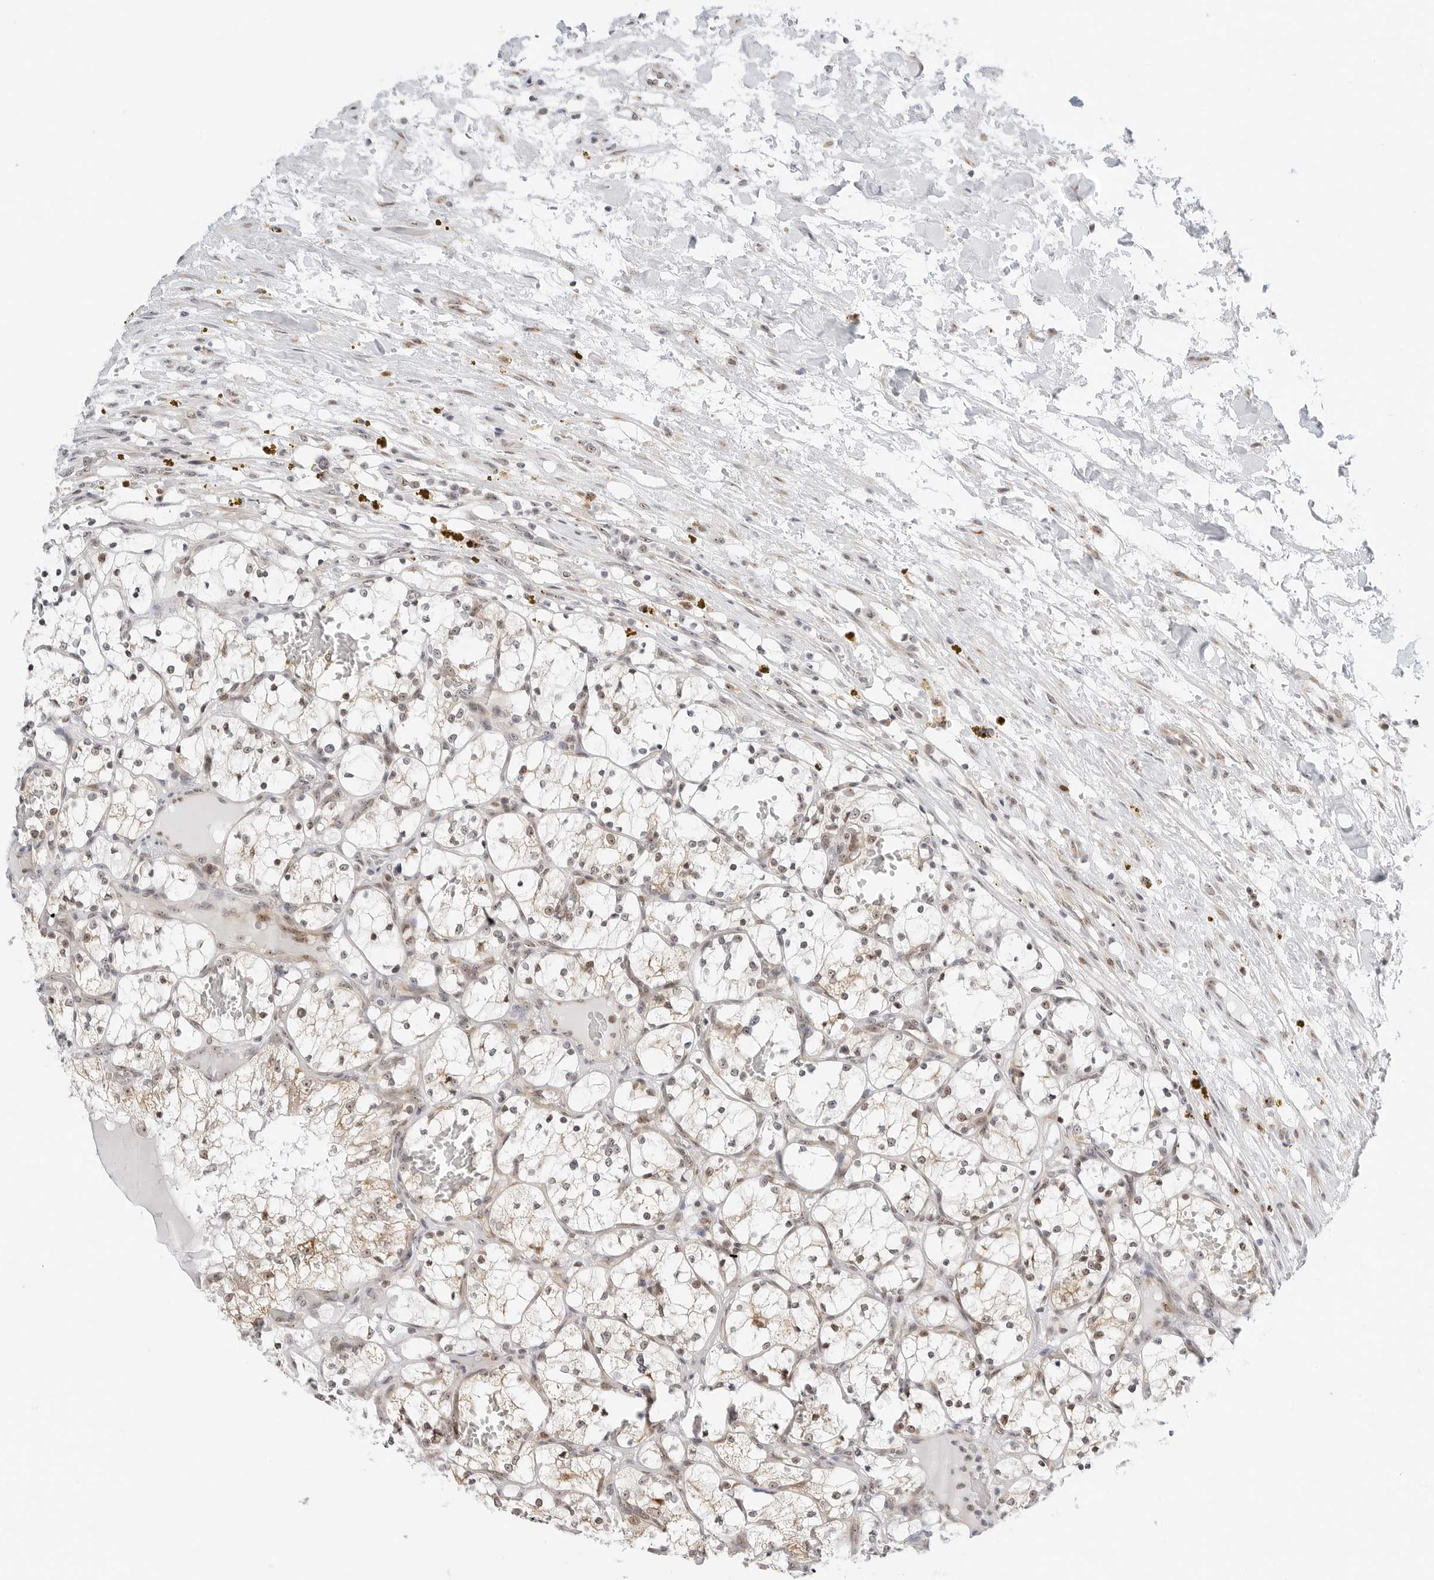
{"staining": {"intensity": "weak", "quantity": "25%-75%", "location": "cytoplasmic/membranous,nuclear"}, "tissue": "renal cancer", "cell_type": "Tumor cells", "image_type": "cancer", "snomed": [{"axis": "morphology", "description": "Adenocarcinoma, NOS"}, {"axis": "topography", "description": "Kidney"}], "caption": "Protein expression by immunohistochemistry (IHC) exhibits weak cytoplasmic/membranous and nuclear expression in approximately 25%-75% of tumor cells in renal cancer. (brown staining indicates protein expression, while blue staining denotes nuclei).", "gene": "RIMKLA", "patient": {"sex": "female", "age": 69}}